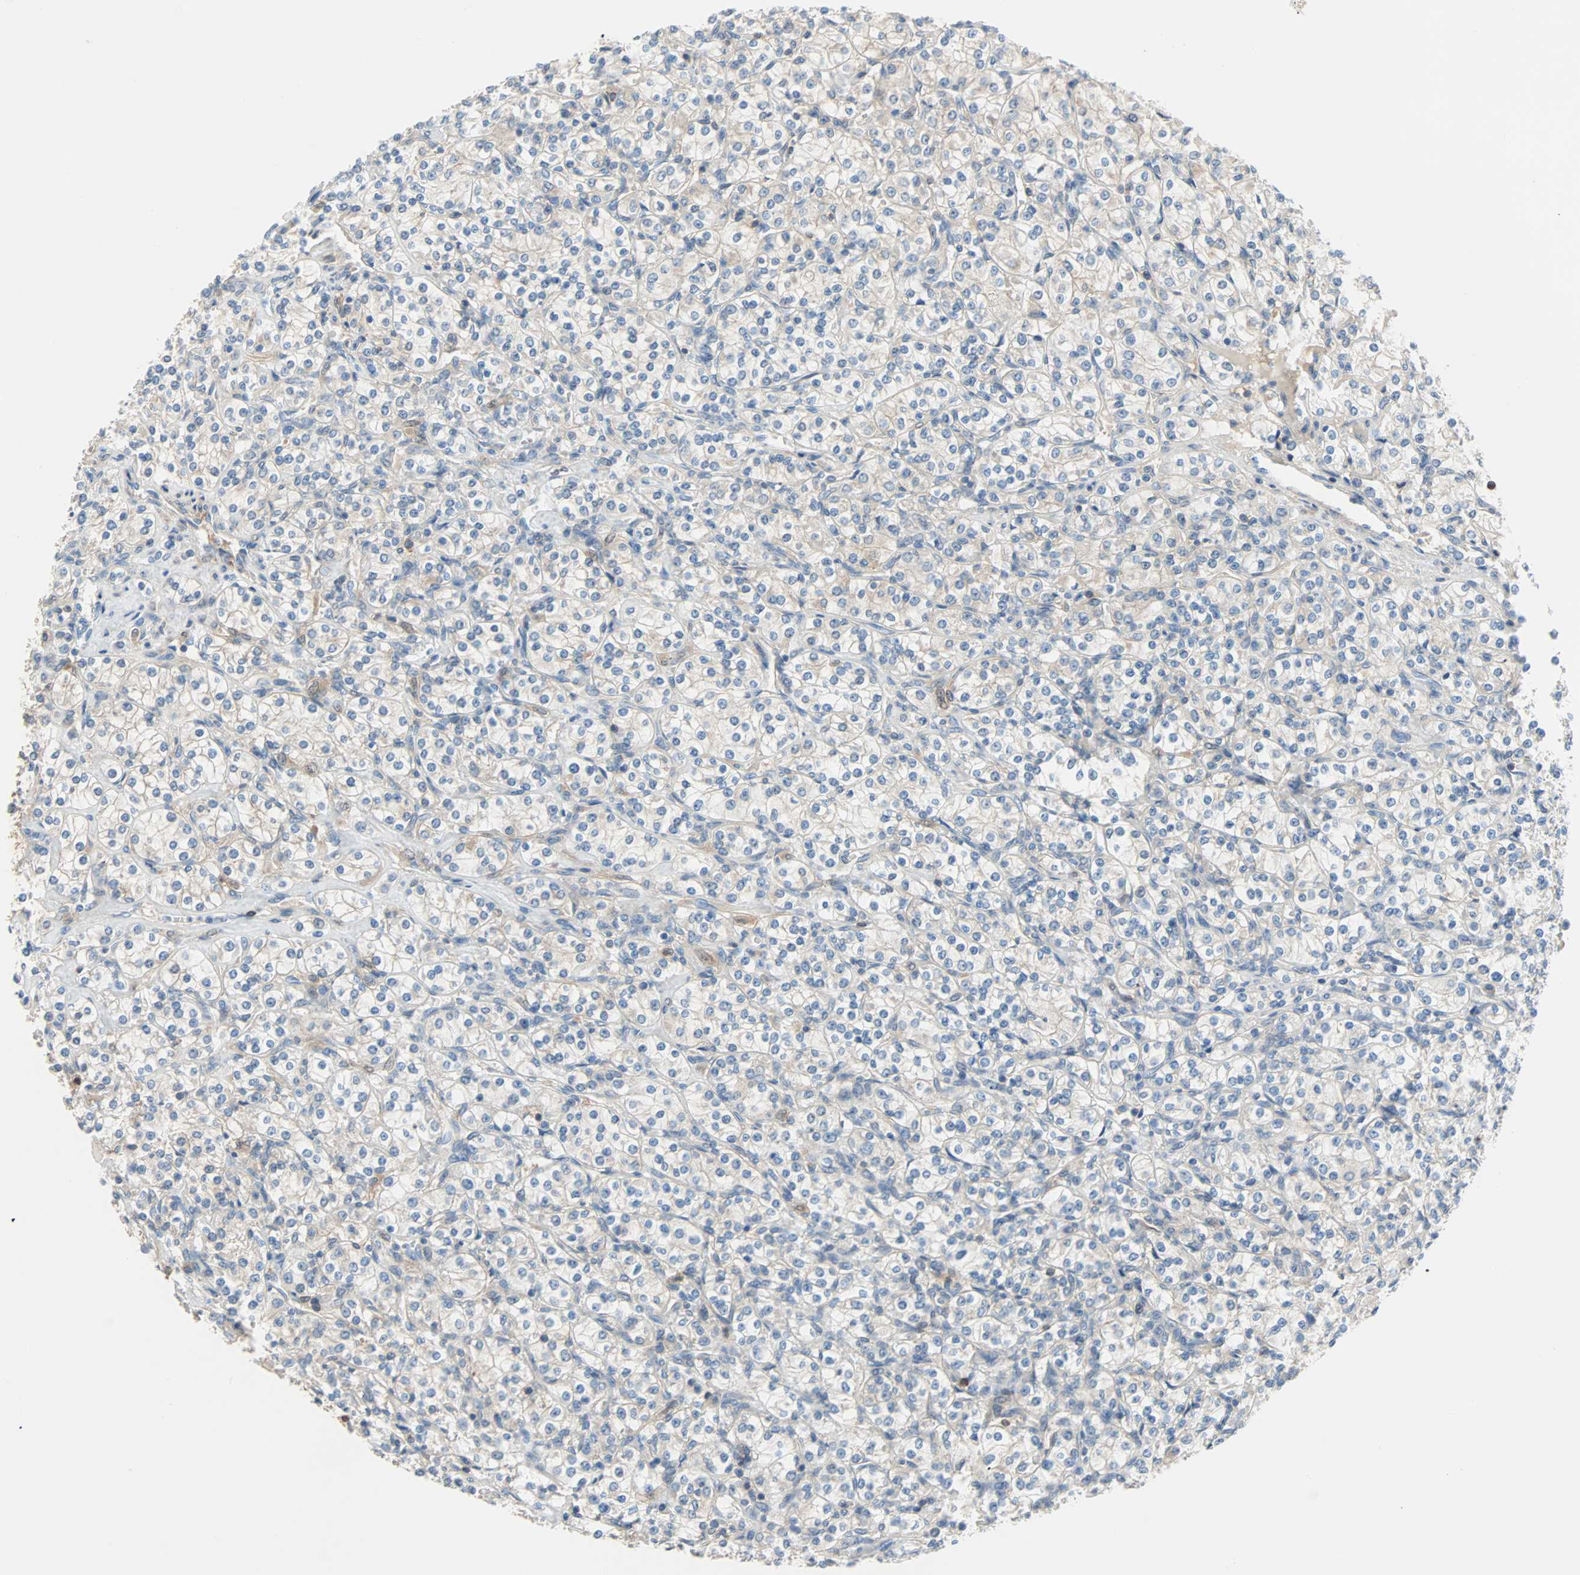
{"staining": {"intensity": "weak", "quantity": ">75%", "location": "cytoplasmic/membranous"}, "tissue": "renal cancer", "cell_type": "Tumor cells", "image_type": "cancer", "snomed": [{"axis": "morphology", "description": "Adenocarcinoma, NOS"}, {"axis": "topography", "description": "Kidney"}], "caption": "Adenocarcinoma (renal) was stained to show a protein in brown. There is low levels of weak cytoplasmic/membranous staining in approximately >75% of tumor cells.", "gene": "TNFRSF12A", "patient": {"sex": "male", "age": 77}}